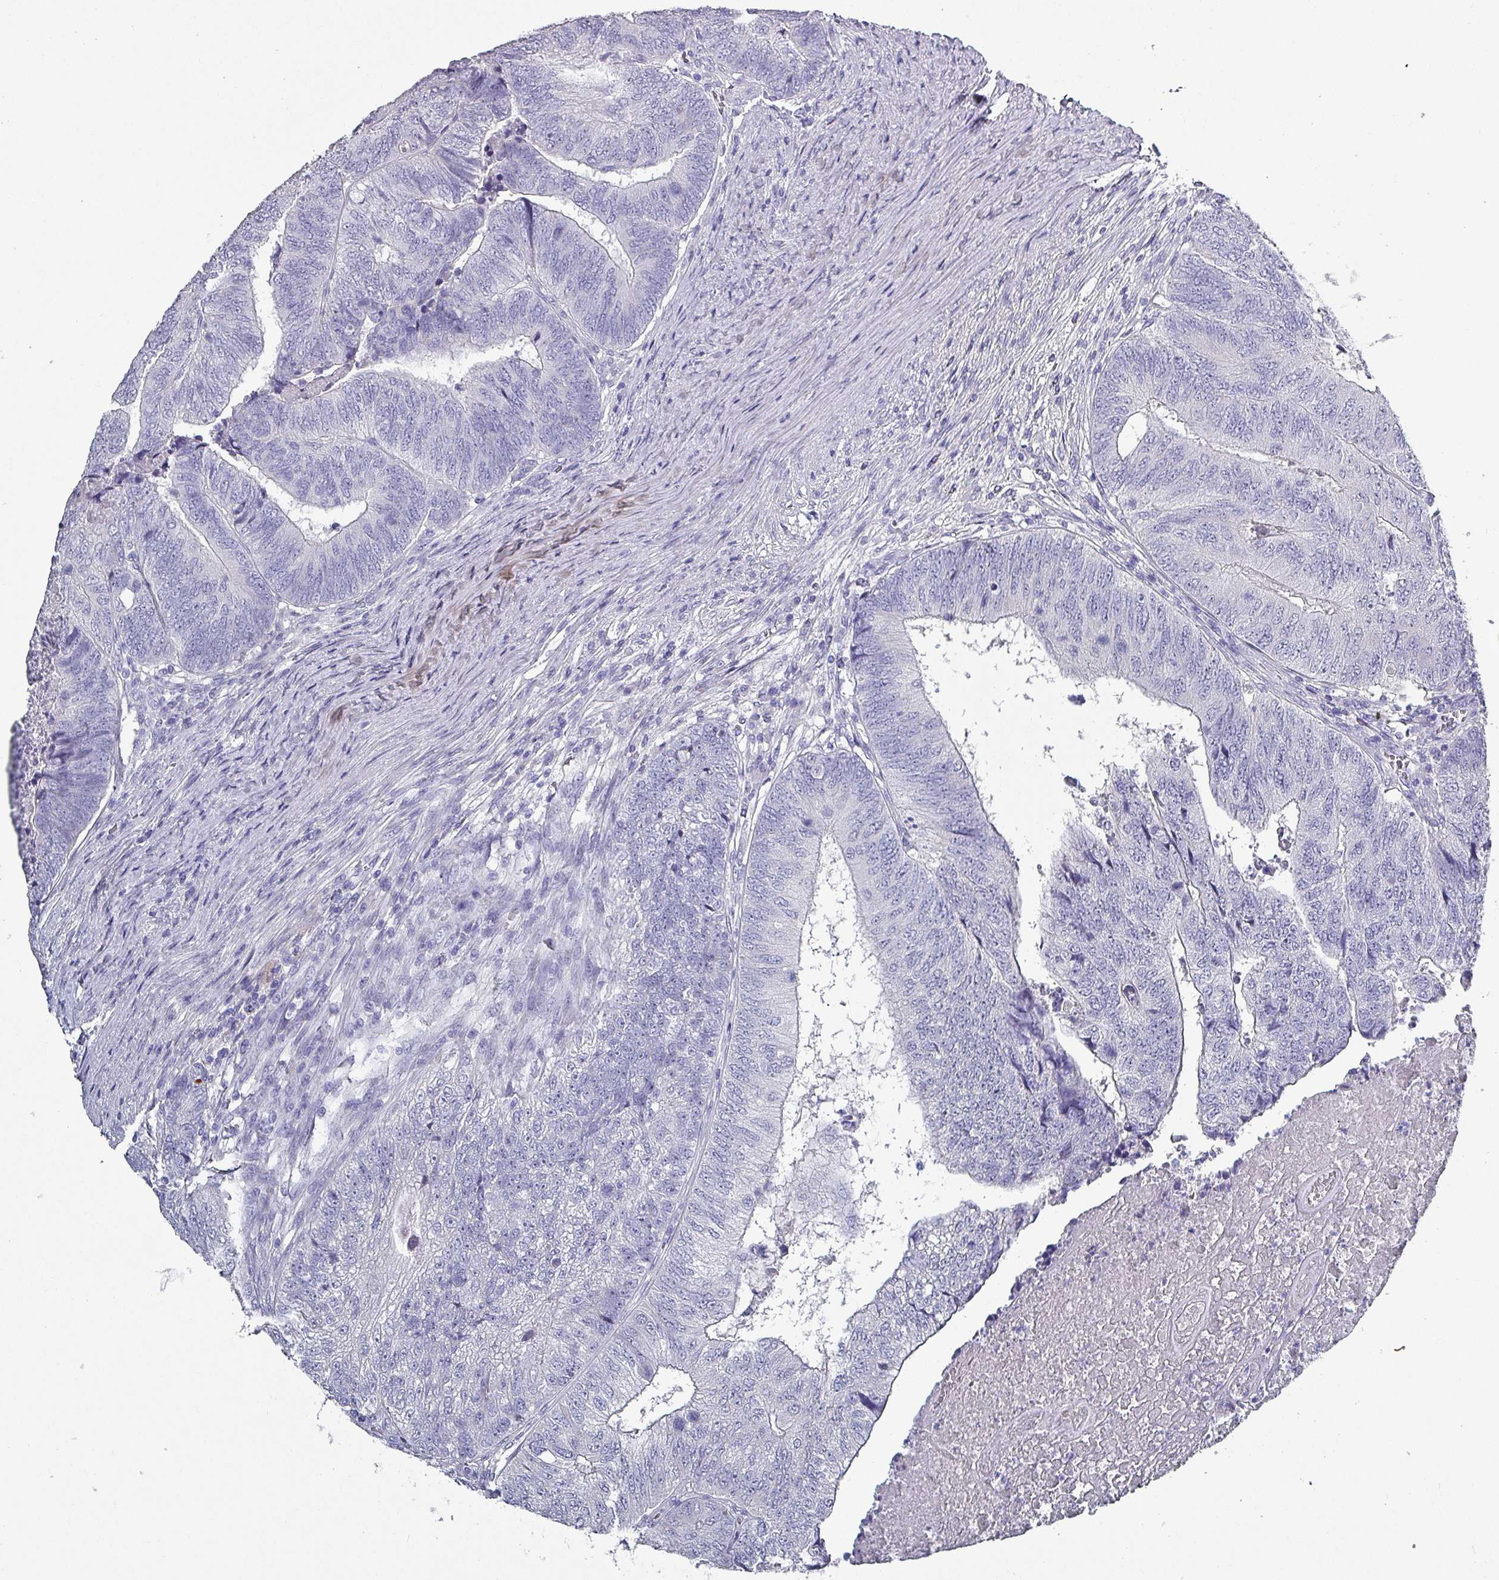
{"staining": {"intensity": "negative", "quantity": "none", "location": "none"}, "tissue": "colorectal cancer", "cell_type": "Tumor cells", "image_type": "cancer", "snomed": [{"axis": "morphology", "description": "Adenocarcinoma, NOS"}, {"axis": "topography", "description": "Colon"}], "caption": "Tumor cells are negative for protein expression in human adenocarcinoma (colorectal).", "gene": "INS-IGF2", "patient": {"sex": "female", "age": 67}}